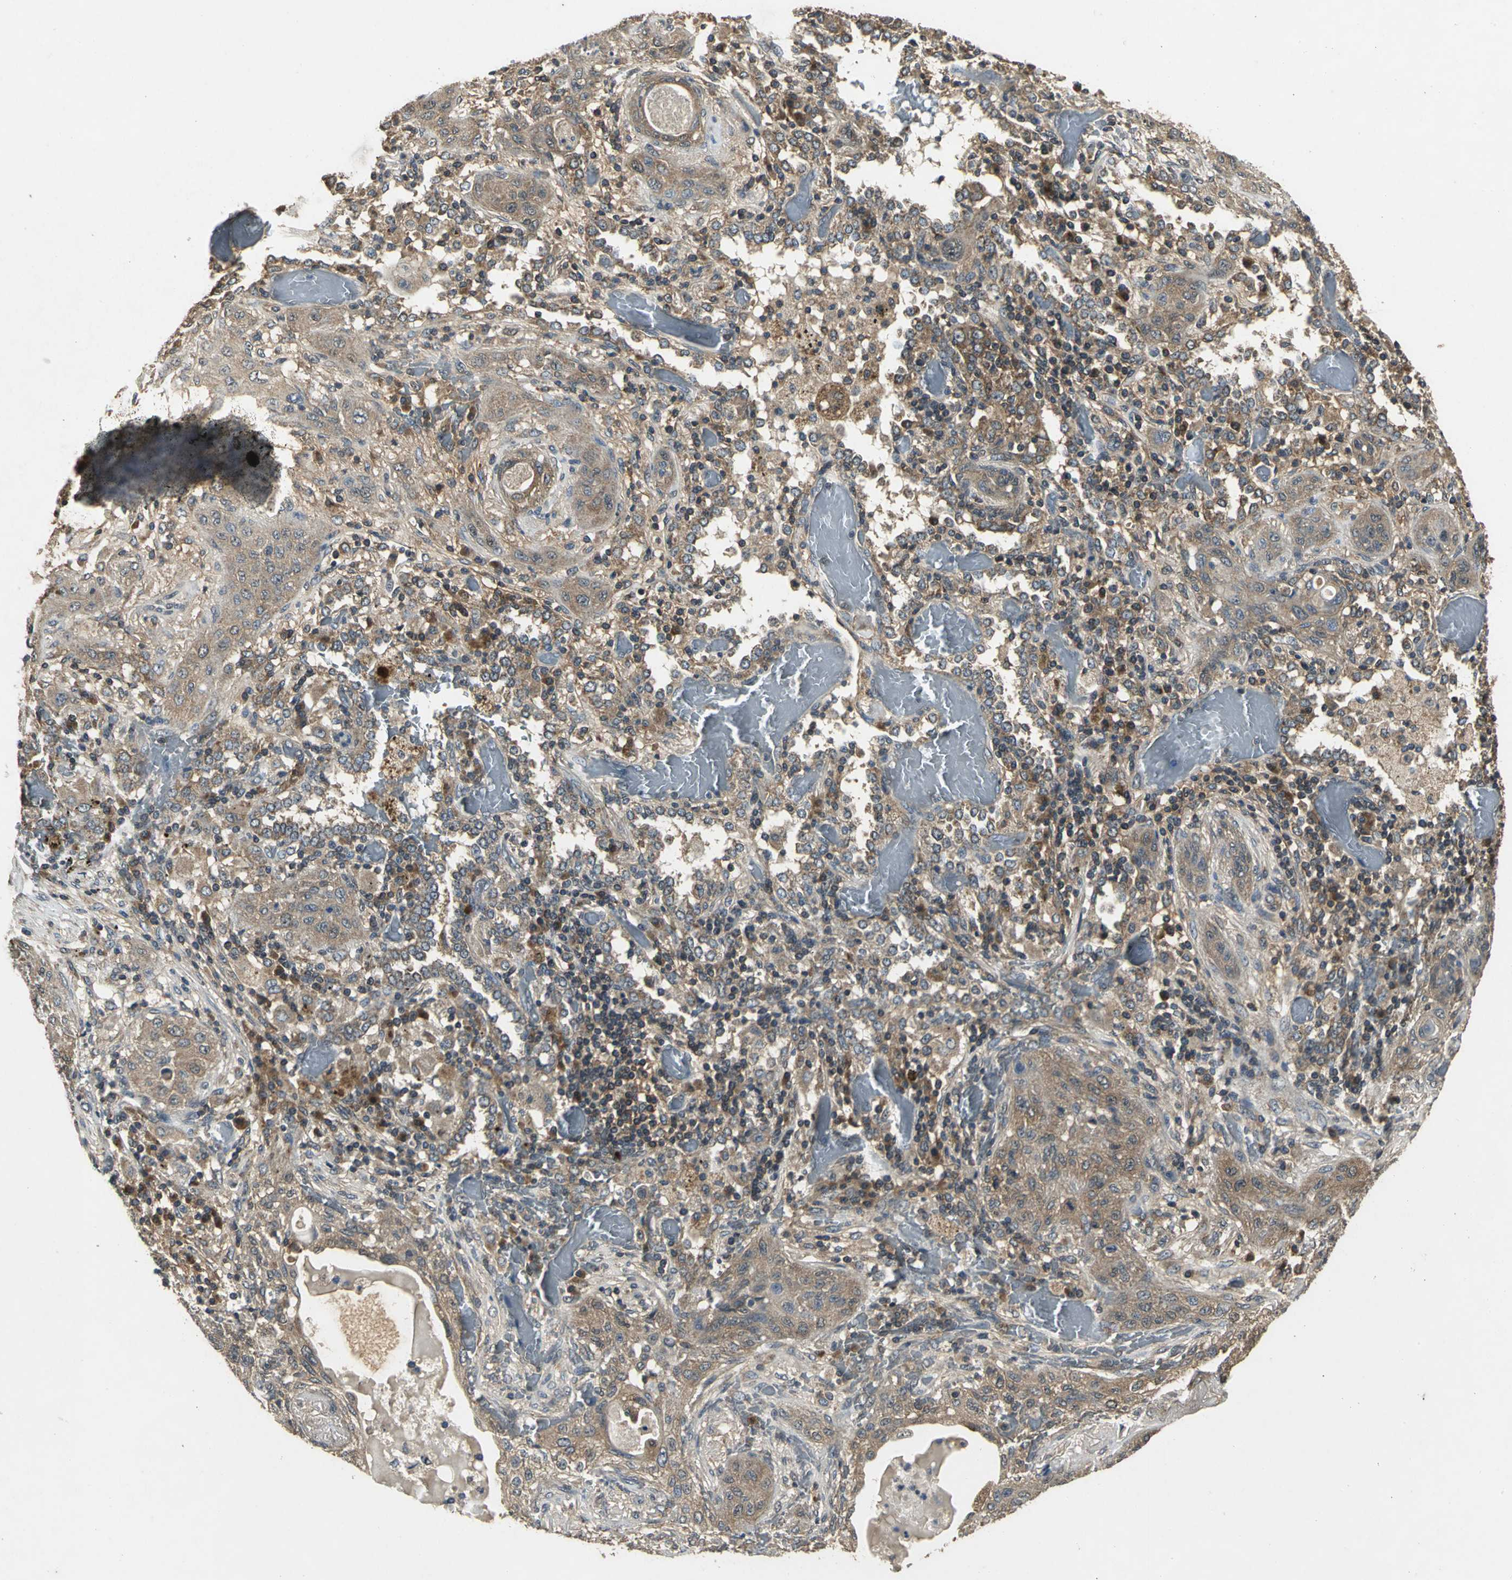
{"staining": {"intensity": "moderate", "quantity": ">75%", "location": "cytoplasmic/membranous"}, "tissue": "lung cancer", "cell_type": "Tumor cells", "image_type": "cancer", "snomed": [{"axis": "morphology", "description": "Squamous cell carcinoma, NOS"}, {"axis": "topography", "description": "Lung"}], "caption": "The histopathology image shows a brown stain indicating the presence of a protein in the cytoplasmic/membranous of tumor cells in lung squamous cell carcinoma.", "gene": "IRF3", "patient": {"sex": "female", "age": 47}}